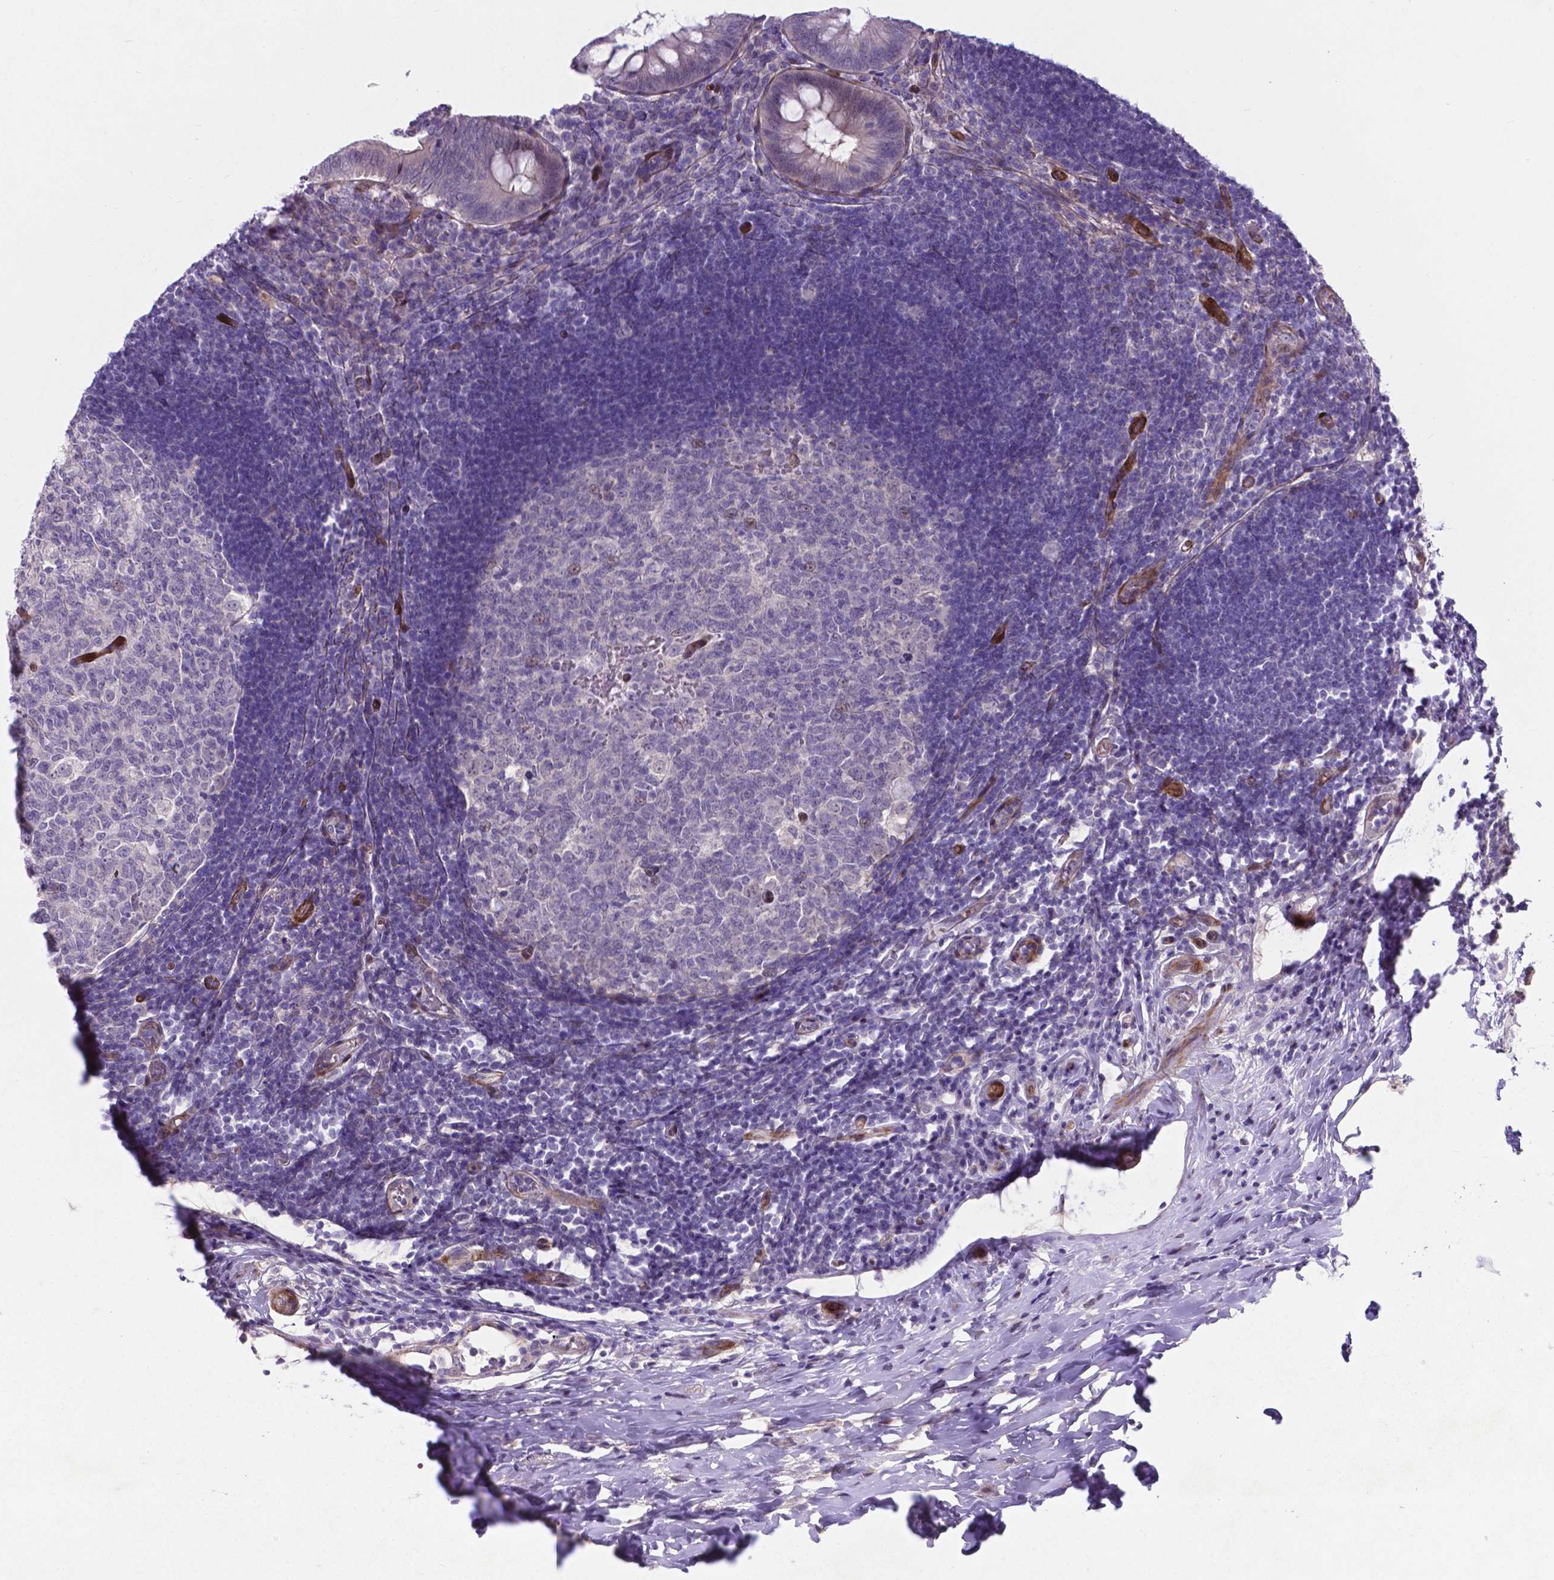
{"staining": {"intensity": "strong", "quantity": "25%-75%", "location": "cytoplasmic/membranous"}, "tissue": "appendix", "cell_type": "Glandular cells", "image_type": "normal", "snomed": [{"axis": "morphology", "description": "Normal tissue, NOS"}, {"axis": "morphology", "description": "Inflammation, NOS"}, {"axis": "topography", "description": "Appendix"}], "caption": "Strong cytoplasmic/membranous positivity is seen in approximately 25%-75% of glandular cells in unremarkable appendix. The staining is performed using DAB brown chromogen to label protein expression. The nuclei are counter-stained blue using hematoxylin.", "gene": "PFKFB4", "patient": {"sex": "male", "age": 16}}